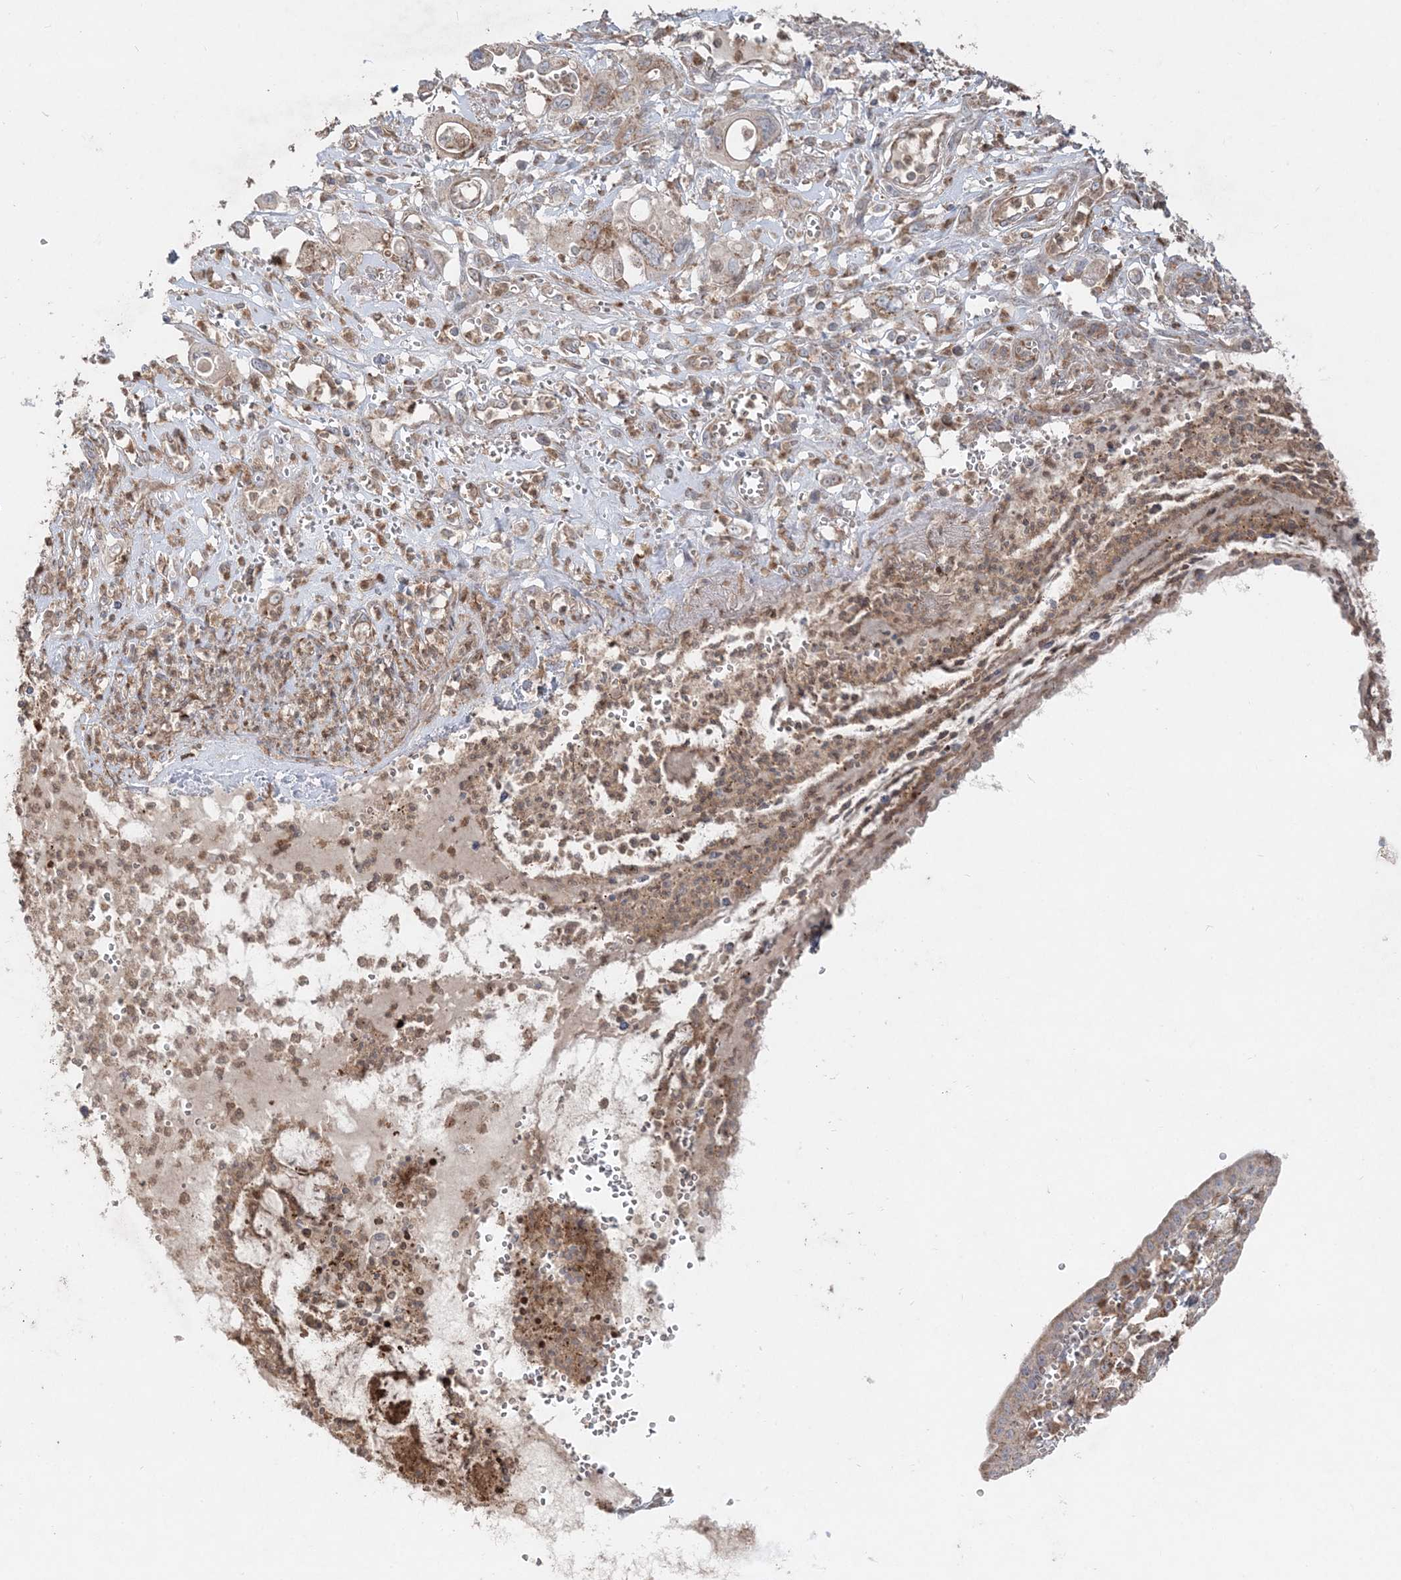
{"staining": {"intensity": "moderate", "quantity": ">75%", "location": "cytoplasmic/membranous"}, "tissue": "pancreatic cancer", "cell_type": "Tumor cells", "image_type": "cancer", "snomed": [{"axis": "morphology", "description": "Adenocarcinoma, NOS"}, {"axis": "topography", "description": "Pancreas"}], "caption": "DAB (3,3'-diaminobenzidine) immunohistochemical staining of adenocarcinoma (pancreatic) demonstrates moderate cytoplasmic/membranous protein positivity in about >75% of tumor cells.", "gene": "LRPPRC", "patient": {"sex": "male", "age": 68}}